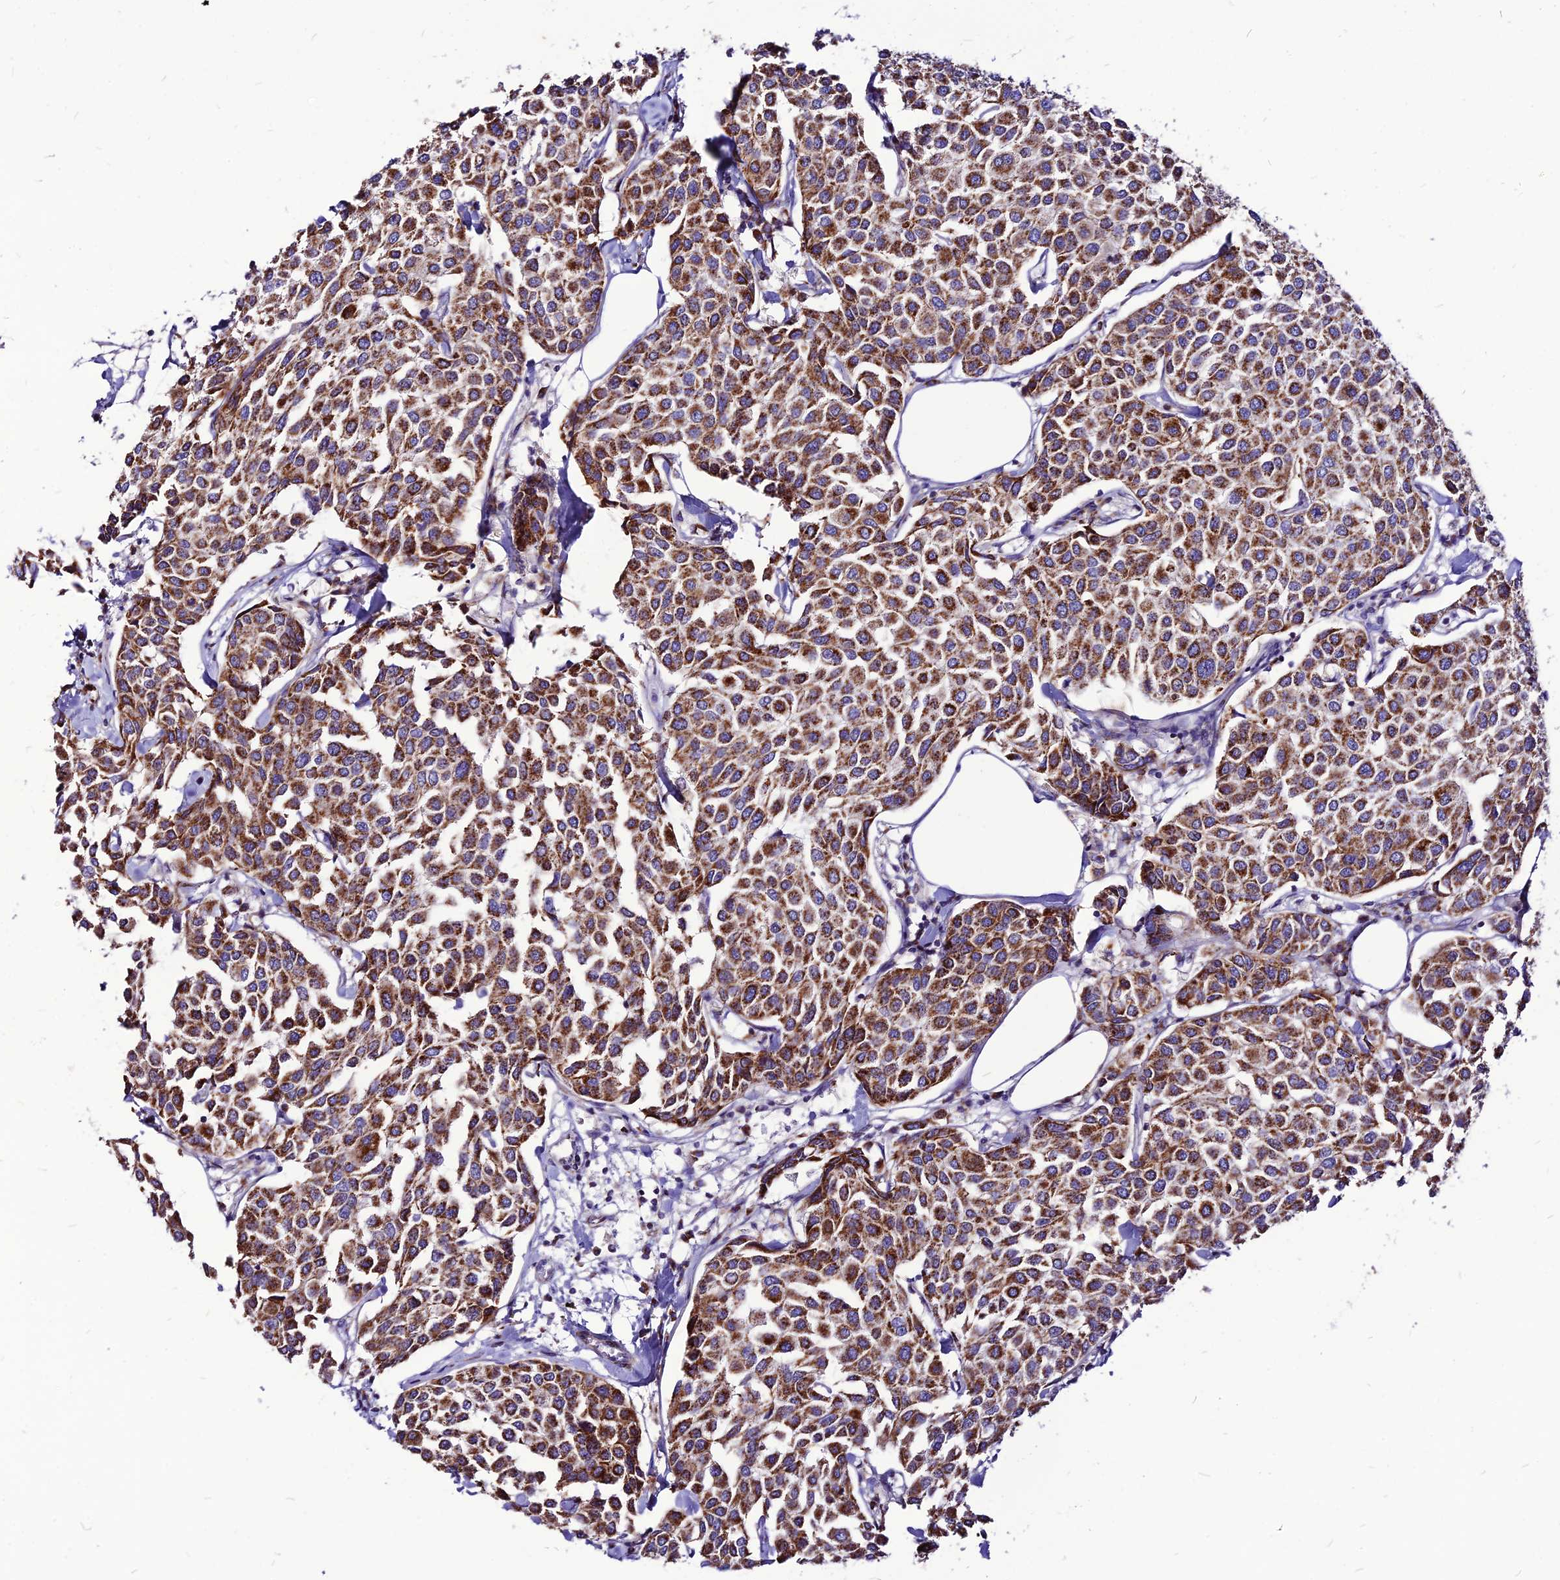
{"staining": {"intensity": "moderate", "quantity": ">75%", "location": "cytoplasmic/membranous"}, "tissue": "breast cancer", "cell_type": "Tumor cells", "image_type": "cancer", "snomed": [{"axis": "morphology", "description": "Duct carcinoma"}, {"axis": "topography", "description": "Breast"}], "caption": "This is a micrograph of IHC staining of breast intraductal carcinoma, which shows moderate positivity in the cytoplasmic/membranous of tumor cells.", "gene": "ECI1", "patient": {"sex": "female", "age": 55}}